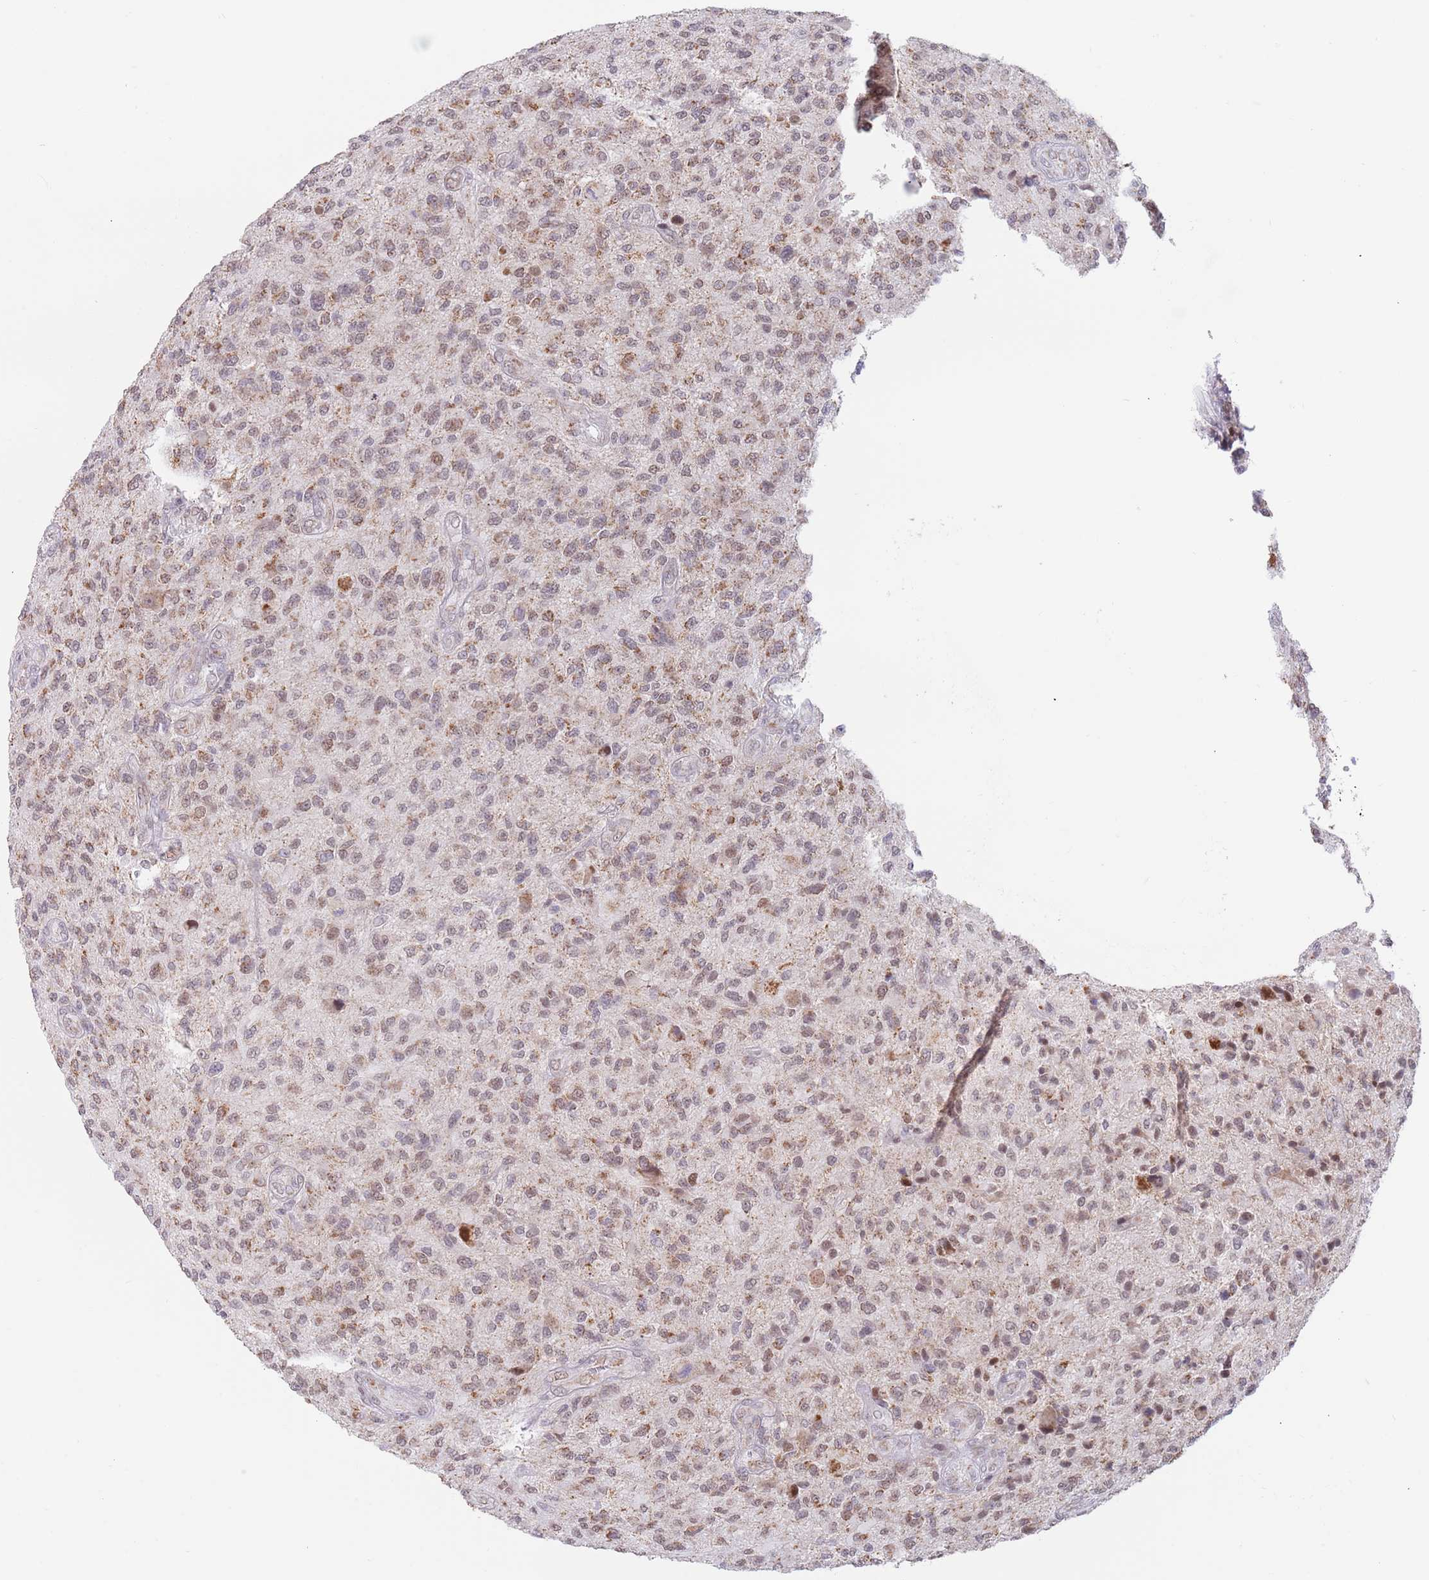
{"staining": {"intensity": "weak", "quantity": "25%-75%", "location": "cytoplasmic/membranous"}, "tissue": "glioma", "cell_type": "Tumor cells", "image_type": "cancer", "snomed": [{"axis": "morphology", "description": "Glioma, malignant, High grade"}, {"axis": "topography", "description": "Brain"}], "caption": "IHC of malignant high-grade glioma reveals low levels of weak cytoplasmic/membranous positivity in about 25%-75% of tumor cells.", "gene": "TIMM13", "patient": {"sex": "male", "age": 47}}